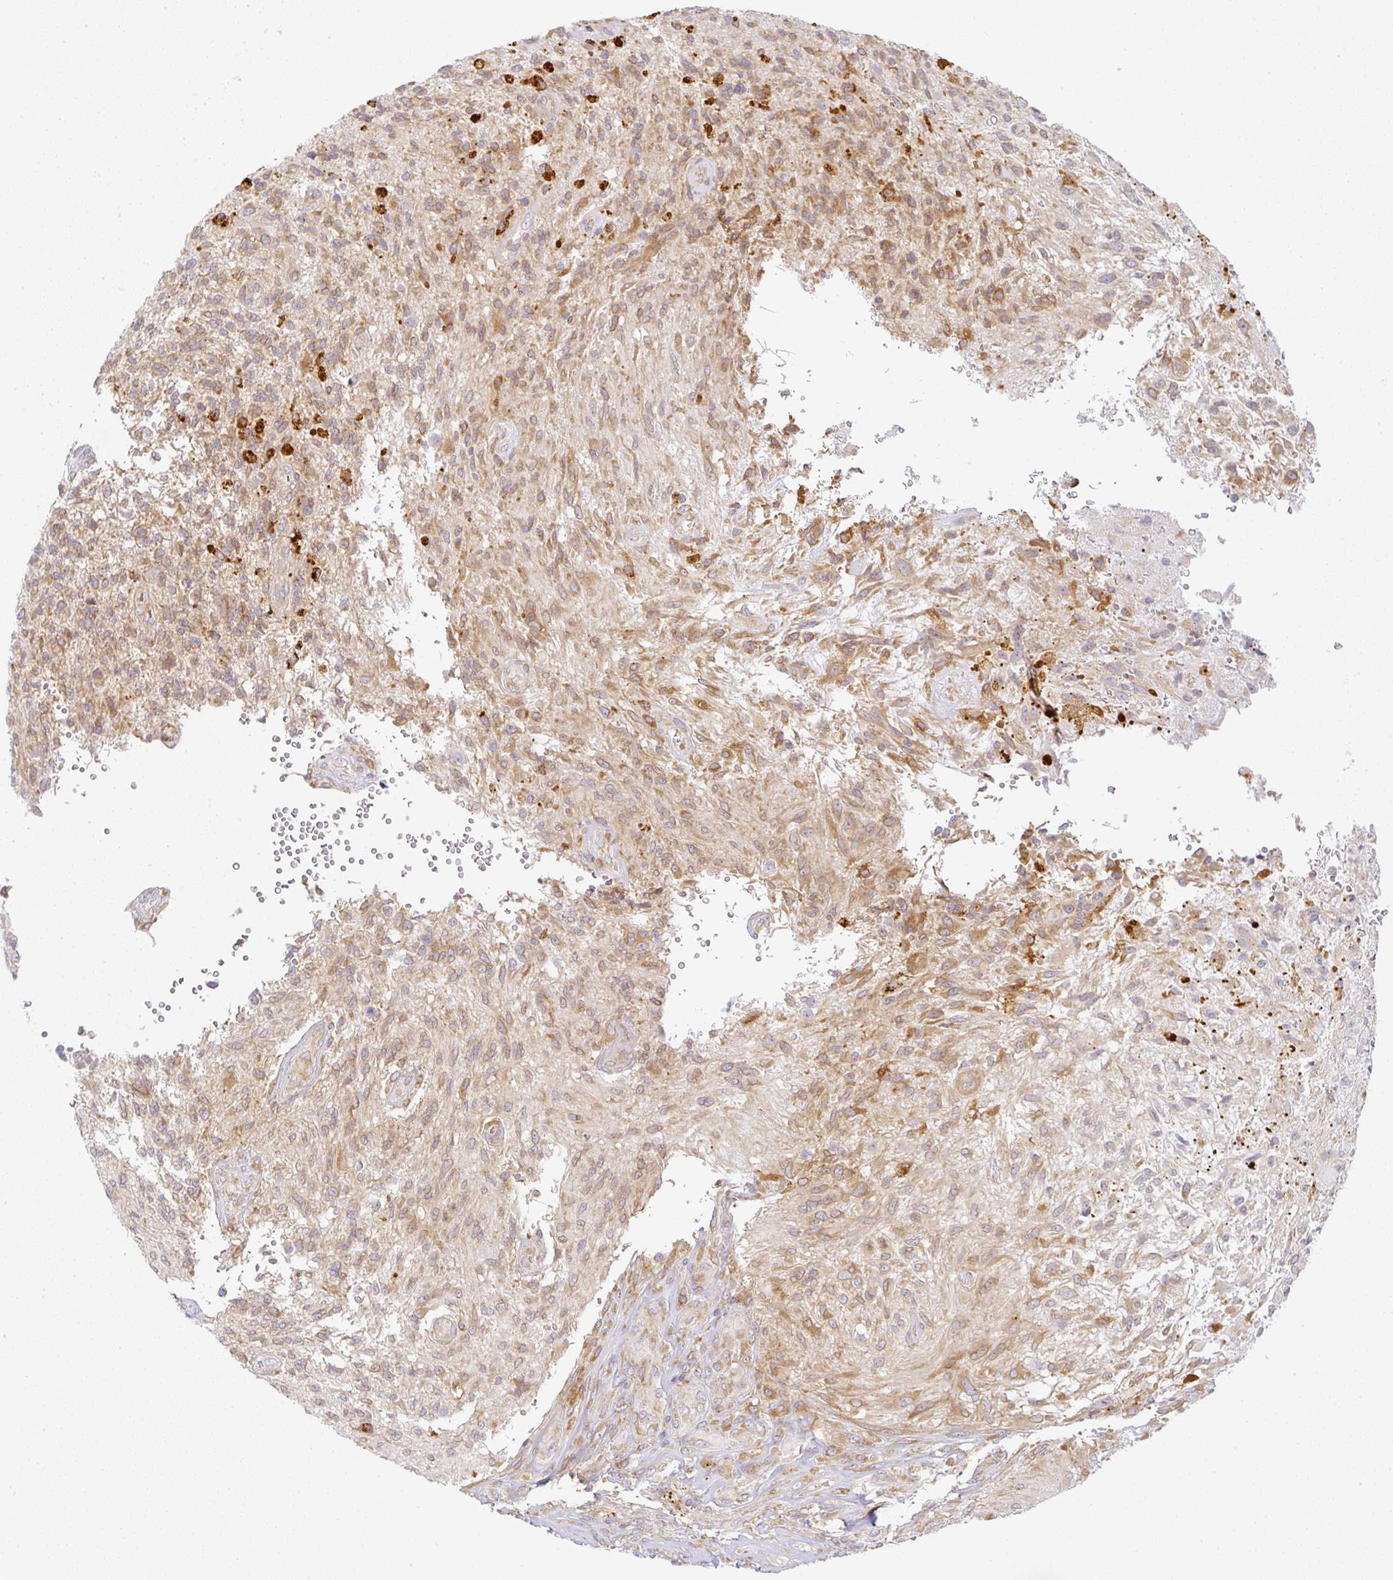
{"staining": {"intensity": "moderate", "quantity": ">75%", "location": "cytoplasmic/membranous"}, "tissue": "glioma", "cell_type": "Tumor cells", "image_type": "cancer", "snomed": [{"axis": "morphology", "description": "Glioma, malignant, High grade"}, {"axis": "topography", "description": "Brain"}], "caption": "Moderate cytoplasmic/membranous protein expression is identified in about >75% of tumor cells in malignant high-grade glioma.", "gene": "DERL2", "patient": {"sex": "male", "age": 56}}